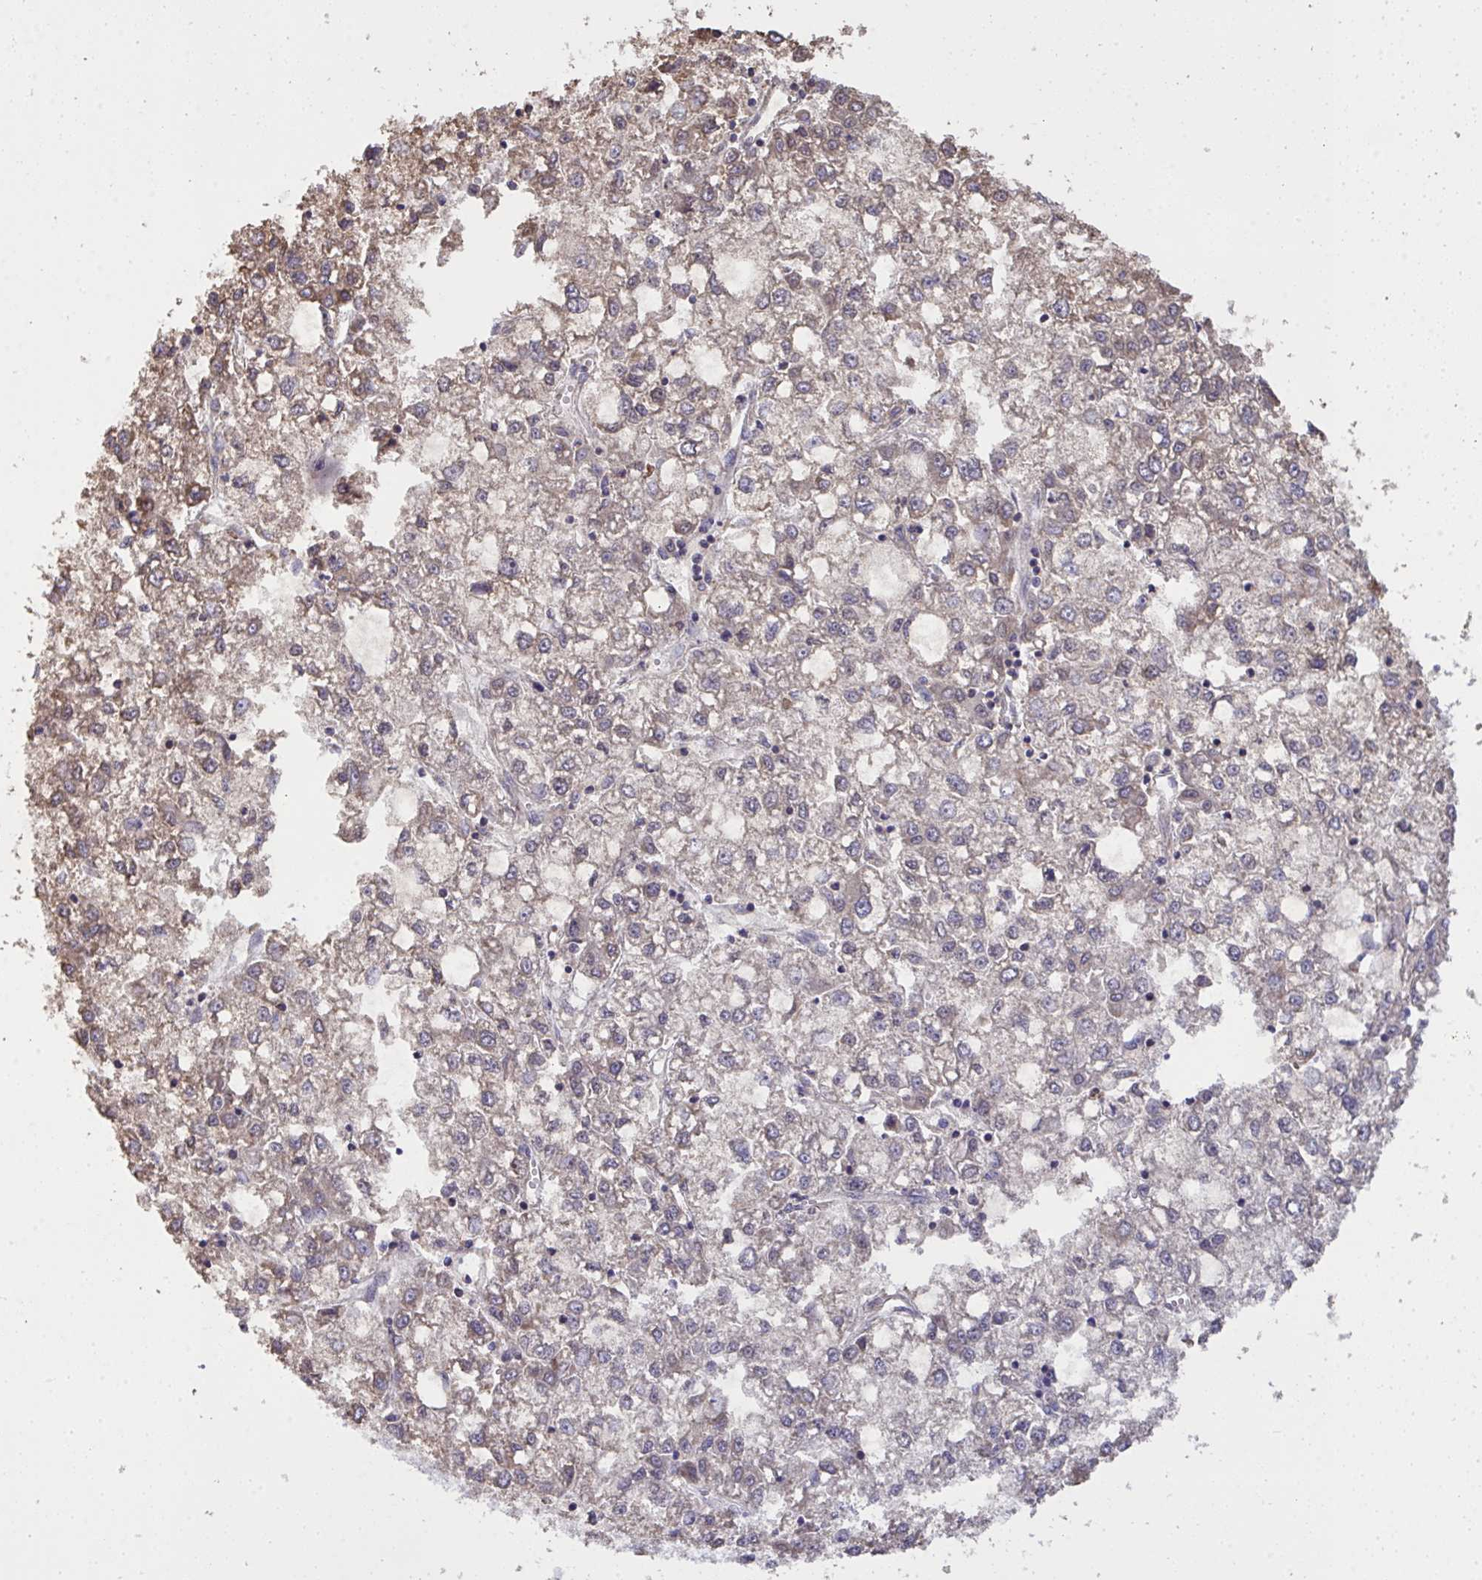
{"staining": {"intensity": "weak", "quantity": "<25%", "location": "cytoplasmic/membranous"}, "tissue": "liver cancer", "cell_type": "Tumor cells", "image_type": "cancer", "snomed": [{"axis": "morphology", "description": "Carcinoma, Hepatocellular, NOS"}, {"axis": "topography", "description": "Liver"}], "caption": "Immunohistochemistry photomicrograph of human liver hepatocellular carcinoma stained for a protein (brown), which shows no expression in tumor cells. Nuclei are stained in blue.", "gene": "PPM1H", "patient": {"sex": "male", "age": 40}}